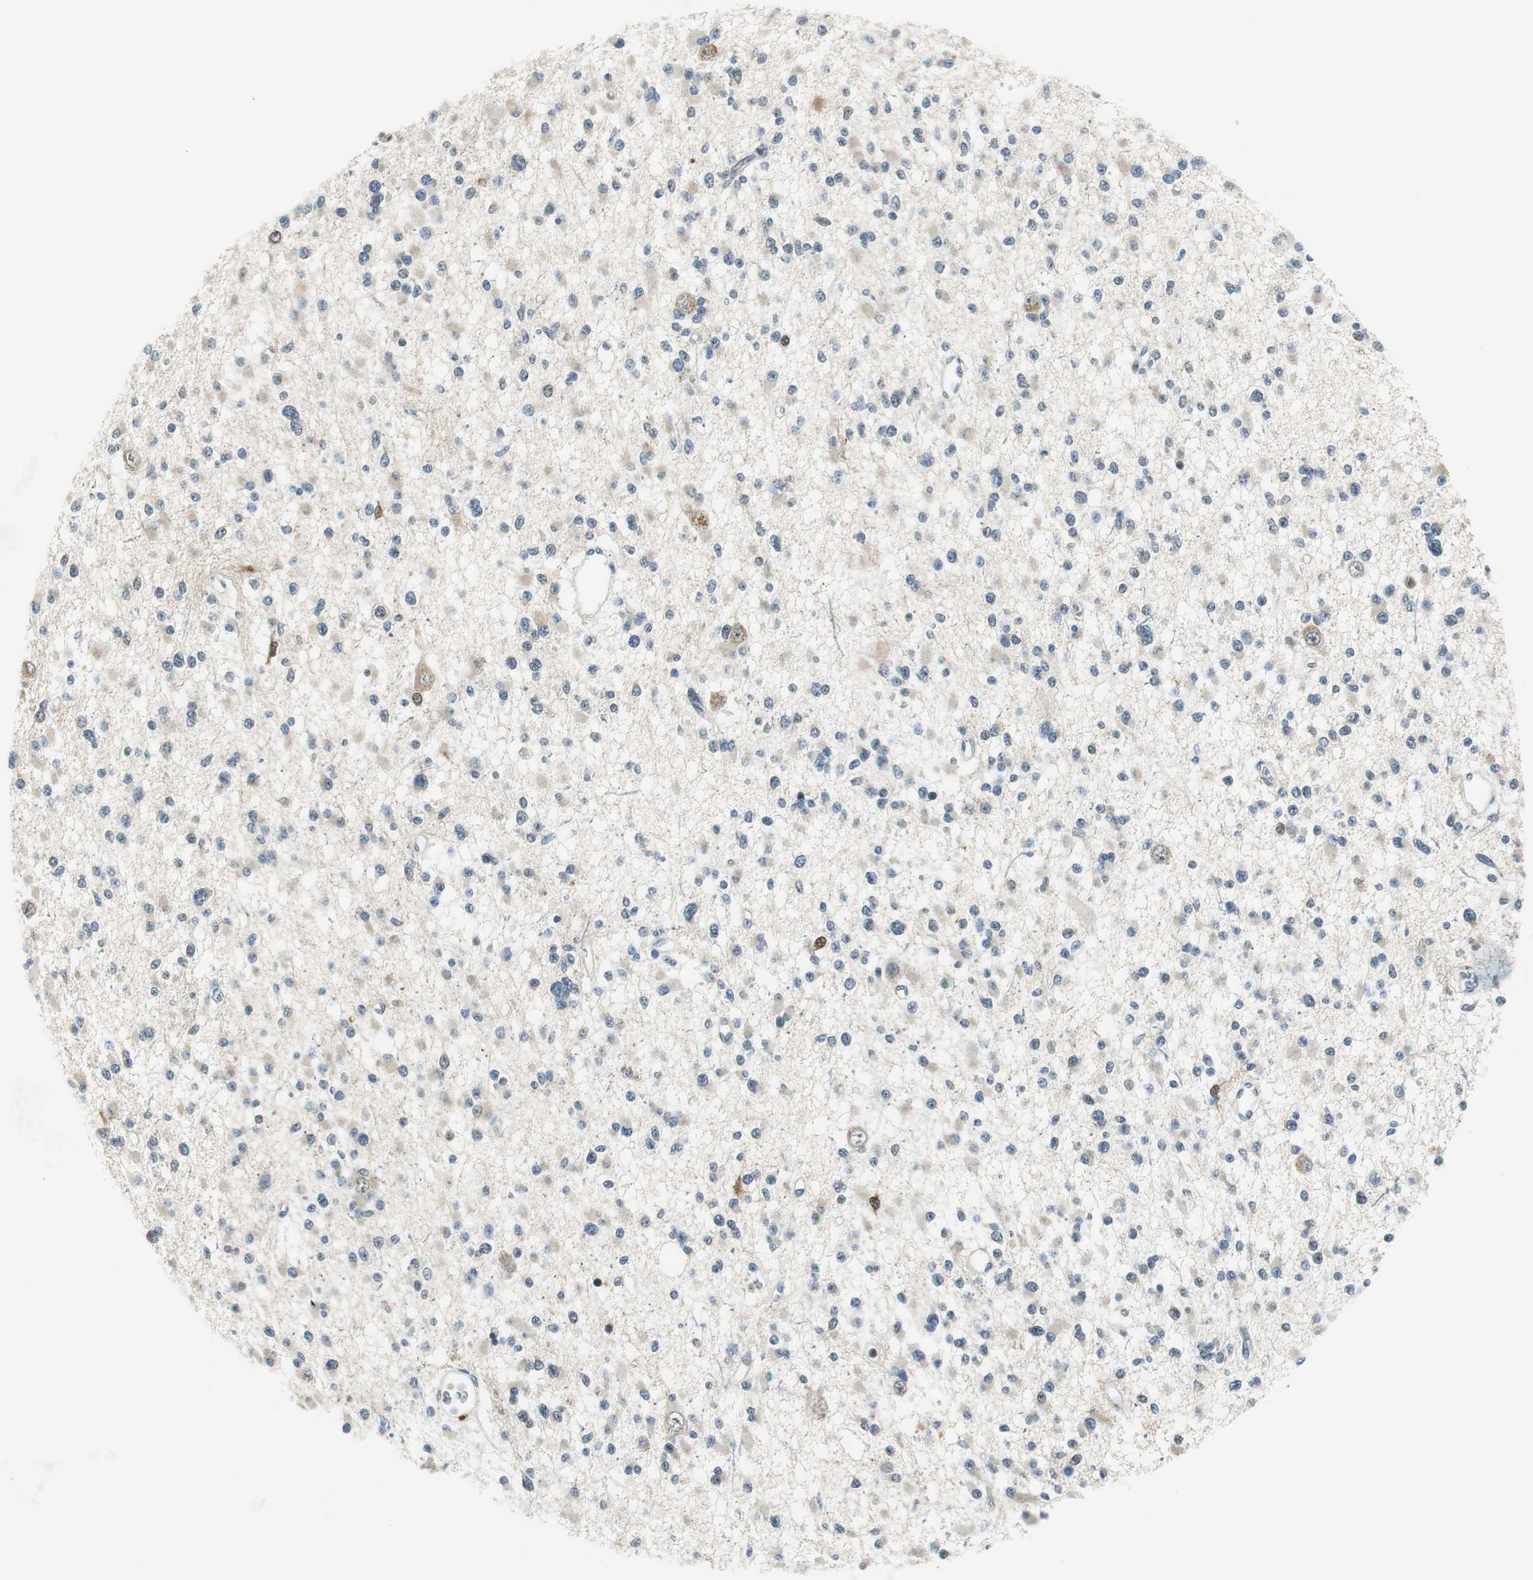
{"staining": {"intensity": "weak", "quantity": "<25%", "location": "cytoplasmic/membranous"}, "tissue": "glioma", "cell_type": "Tumor cells", "image_type": "cancer", "snomed": [{"axis": "morphology", "description": "Glioma, malignant, Low grade"}, {"axis": "topography", "description": "Brain"}], "caption": "Tumor cells show no significant protein staining in low-grade glioma (malignant).", "gene": "ME1", "patient": {"sex": "female", "age": 22}}